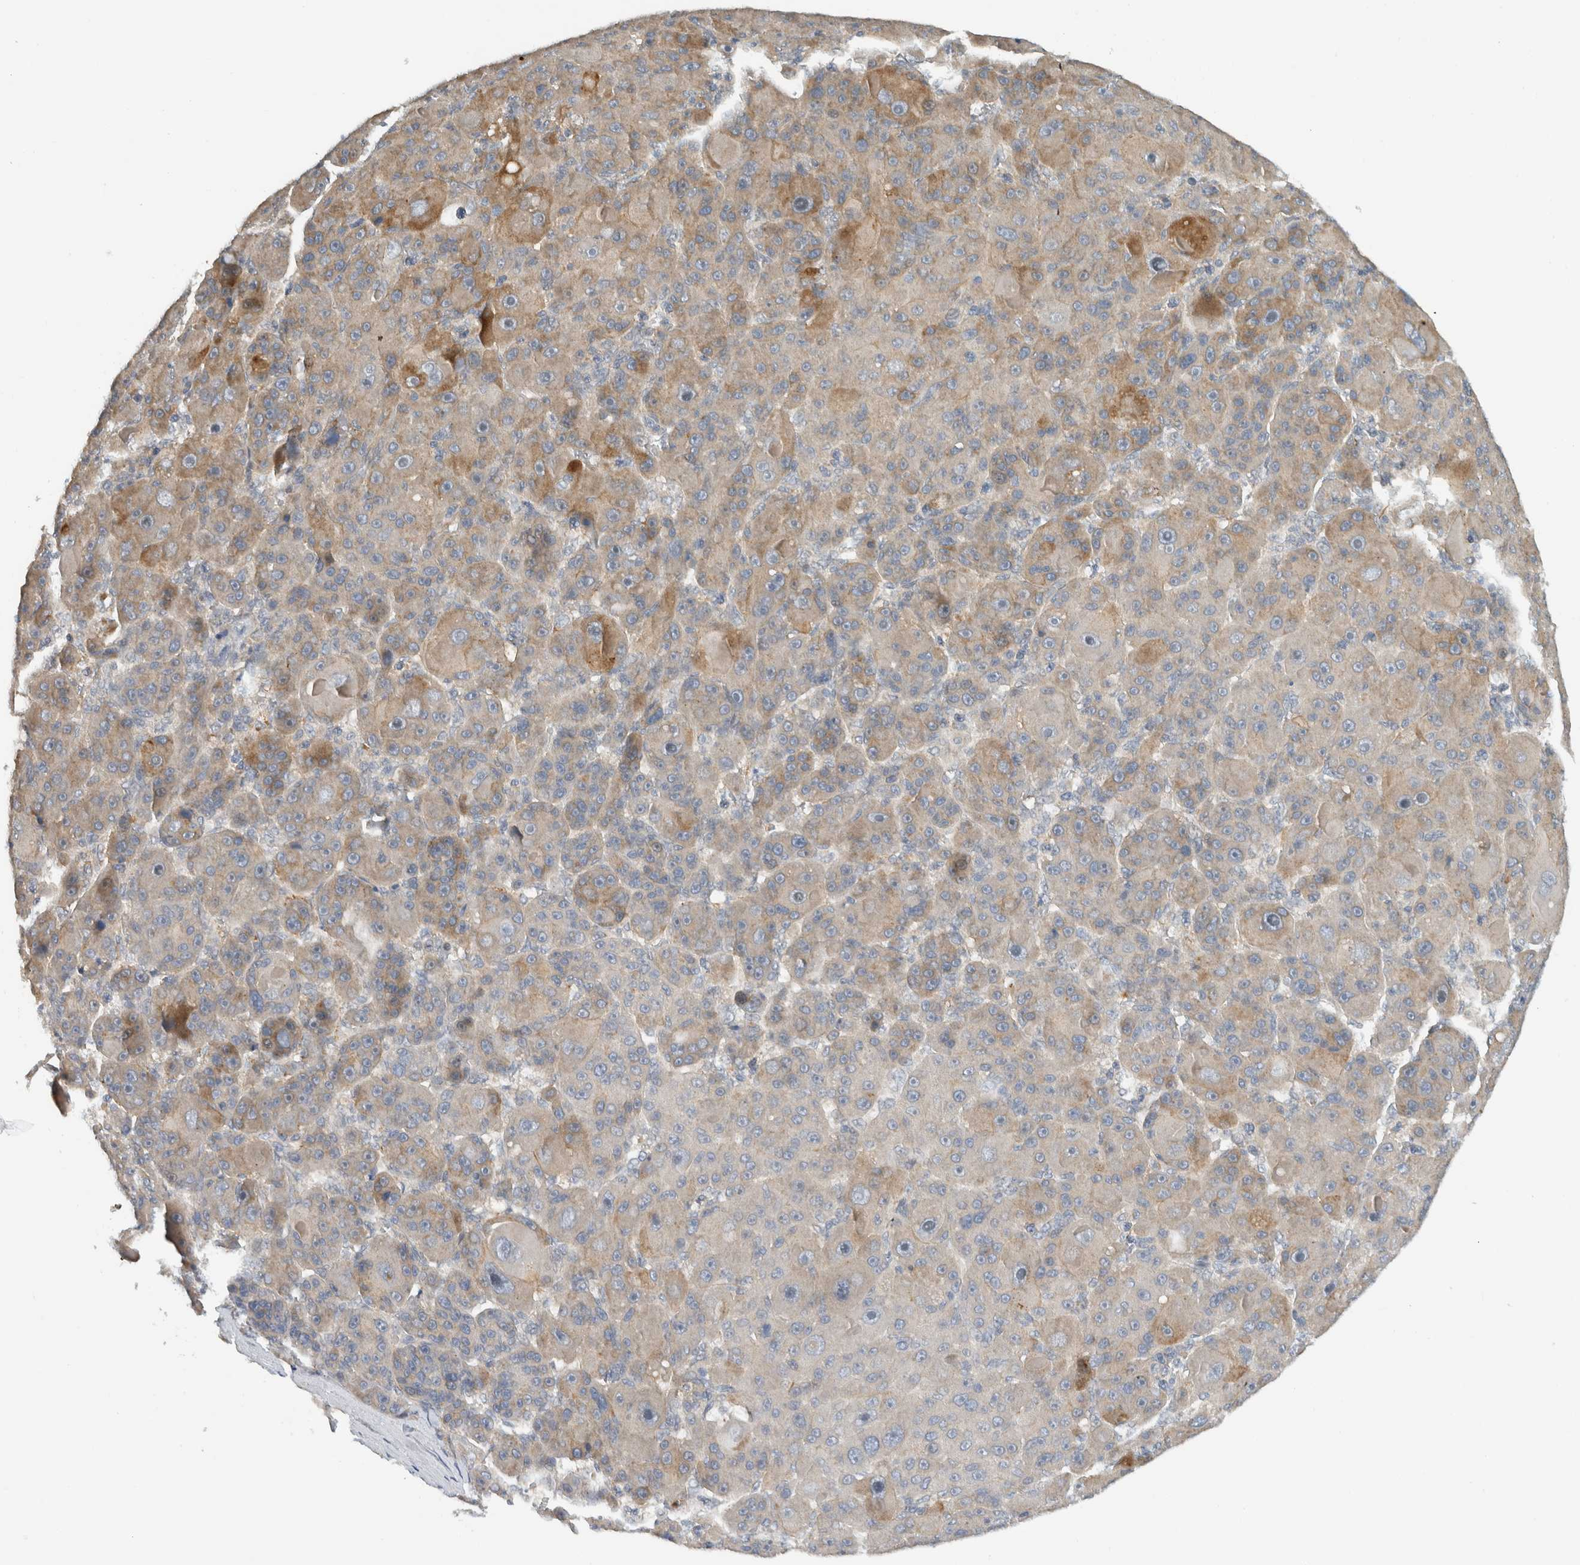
{"staining": {"intensity": "moderate", "quantity": "<25%", "location": "cytoplasmic/membranous"}, "tissue": "liver cancer", "cell_type": "Tumor cells", "image_type": "cancer", "snomed": [{"axis": "morphology", "description": "Carcinoma, Hepatocellular, NOS"}, {"axis": "topography", "description": "Liver"}], "caption": "Immunohistochemical staining of human hepatocellular carcinoma (liver) shows low levels of moderate cytoplasmic/membranous protein positivity in about <25% of tumor cells. (DAB IHC, brown staining for protein, blue staining for nuclei).", "gene": "ERCC6L2", "patient": {"sex": "male", "age": 76}}